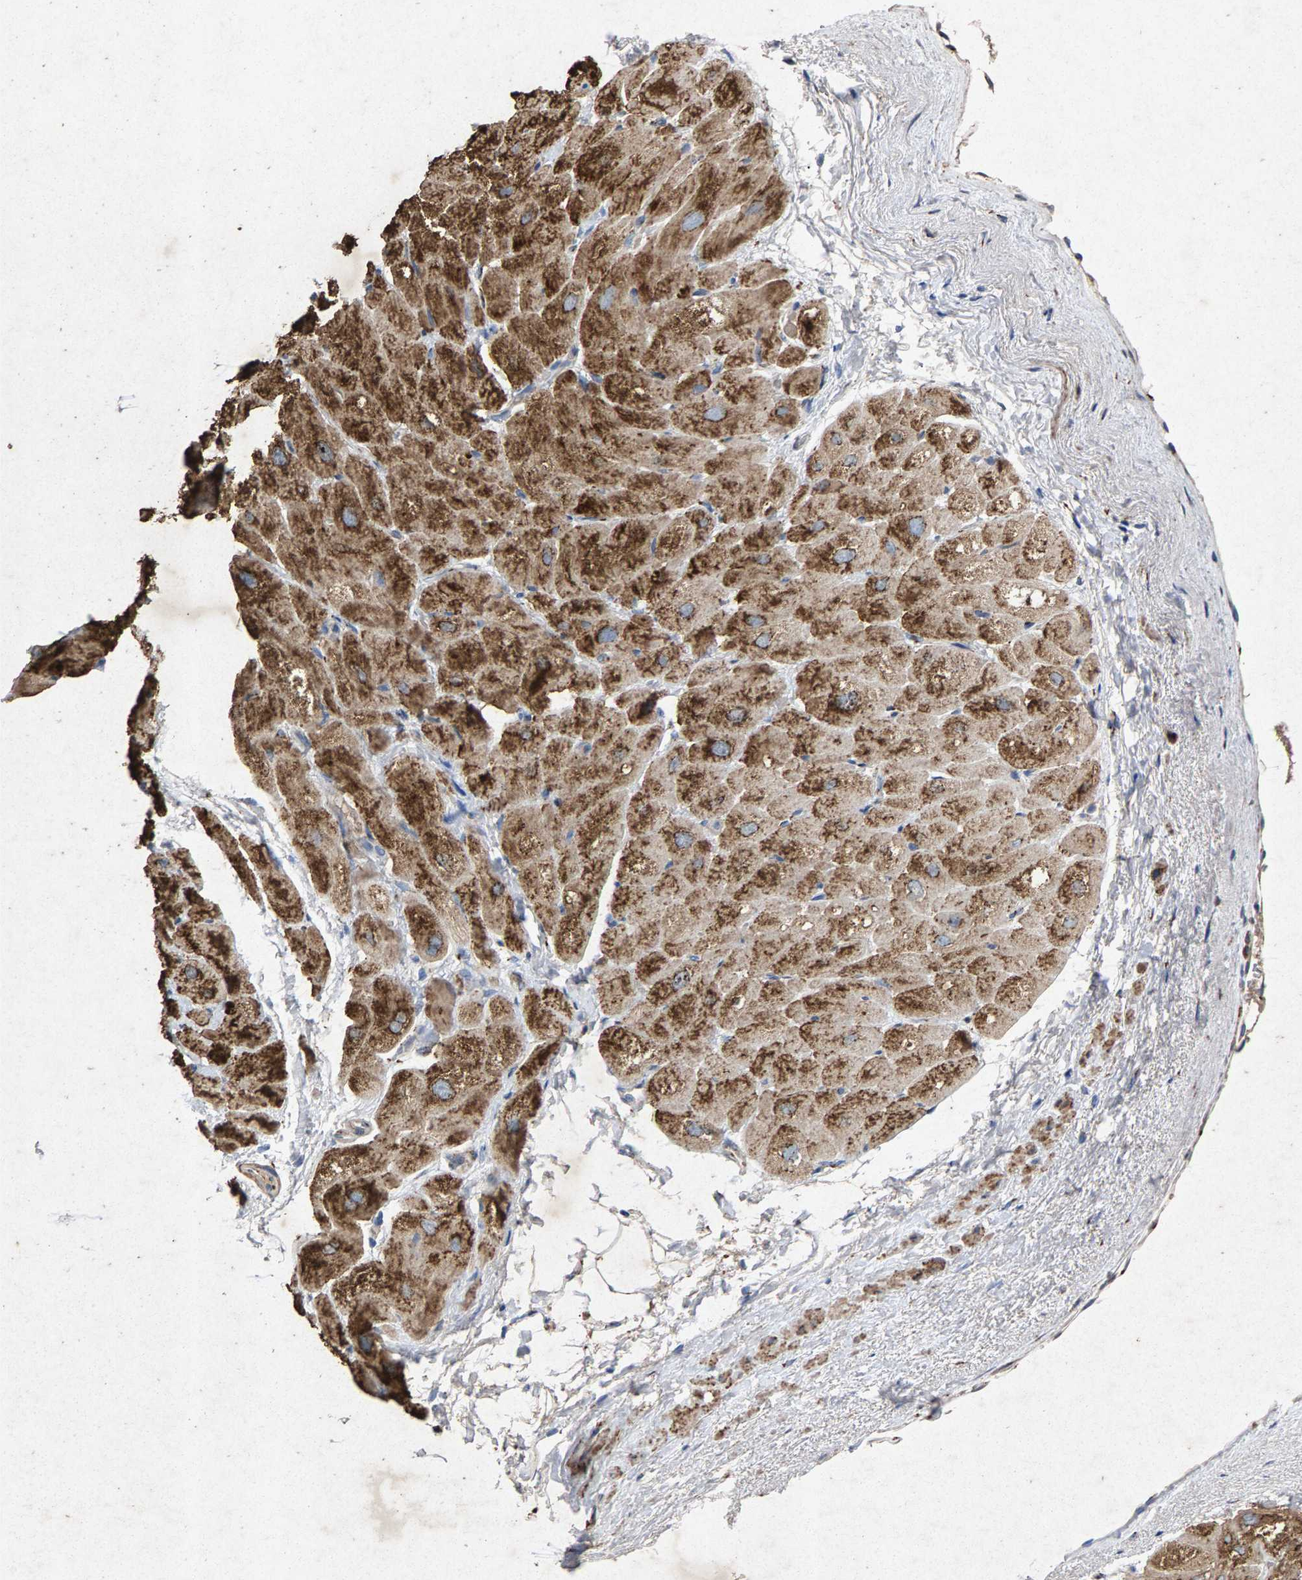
{"staining": {"intensity": "moderate", "quantity": "25%-75%", "location": "cytoplasmic/membranous"}, "tissue": "heart muscle", "cell_type": "Cardiomyocytes", "image_type": "normal", "snomed": [{"axis": "morphology", "description": "Normal tissue, NOS"}, {"axis": "topography", "description": "Heart"}], "caption": "A micrograph of heart muscle stained for a protein demonstrates moderate cytoplasmic/membranous brown staining in cardiomyocytes.", "gene": "MAN2A1", "patient": {"sex": "male", "age": 49}}